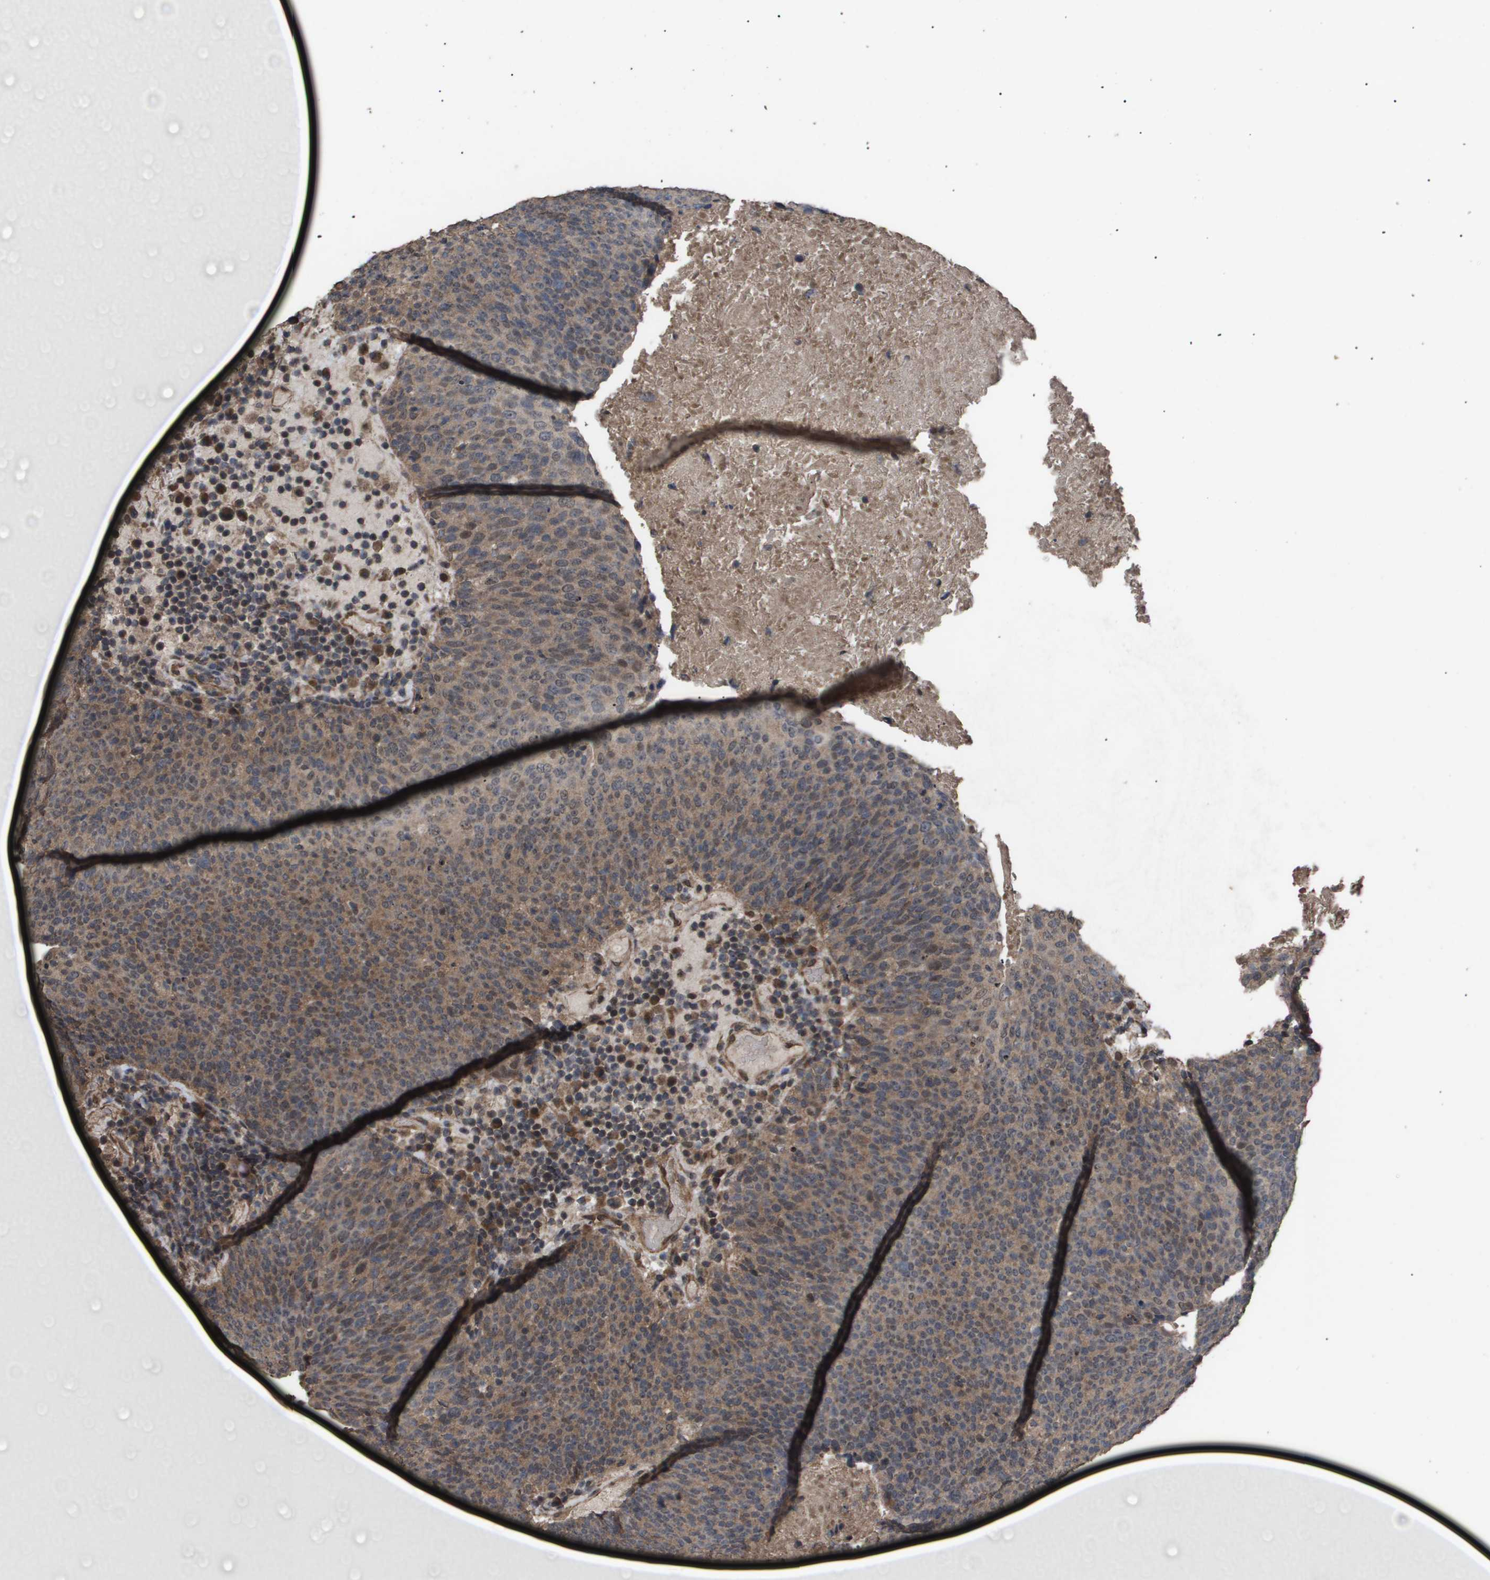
{"staining": {"intensity": "moderate", "quantity": ">75%", "location": "cytoplasmic/membranous"}, "tissue": "head and neck cancer", "cell_type": "Tumor cells", "image_type": "cancer", "snomed": [{"axis": "morphology", "description": "Squamous cell carcinoma, NOS"}, {"axis": "morphology", "description": "Squamous cell carcinoma, metastatic, NOS"}, {"axis": "topography", "description": "Lymph node"}, {"axis": "topography", "description": "Head-Neck"}], "caption": "This histopathology image reveals immunohistochemistry staining of head and neck cancer (metastatic squamous cell carcinoma), with medium moderate cytoplasmic/membranous staining in about >75% of tumor cells.", "gene": "CUL5", "patient": {"sex": "male", "age": 62}}